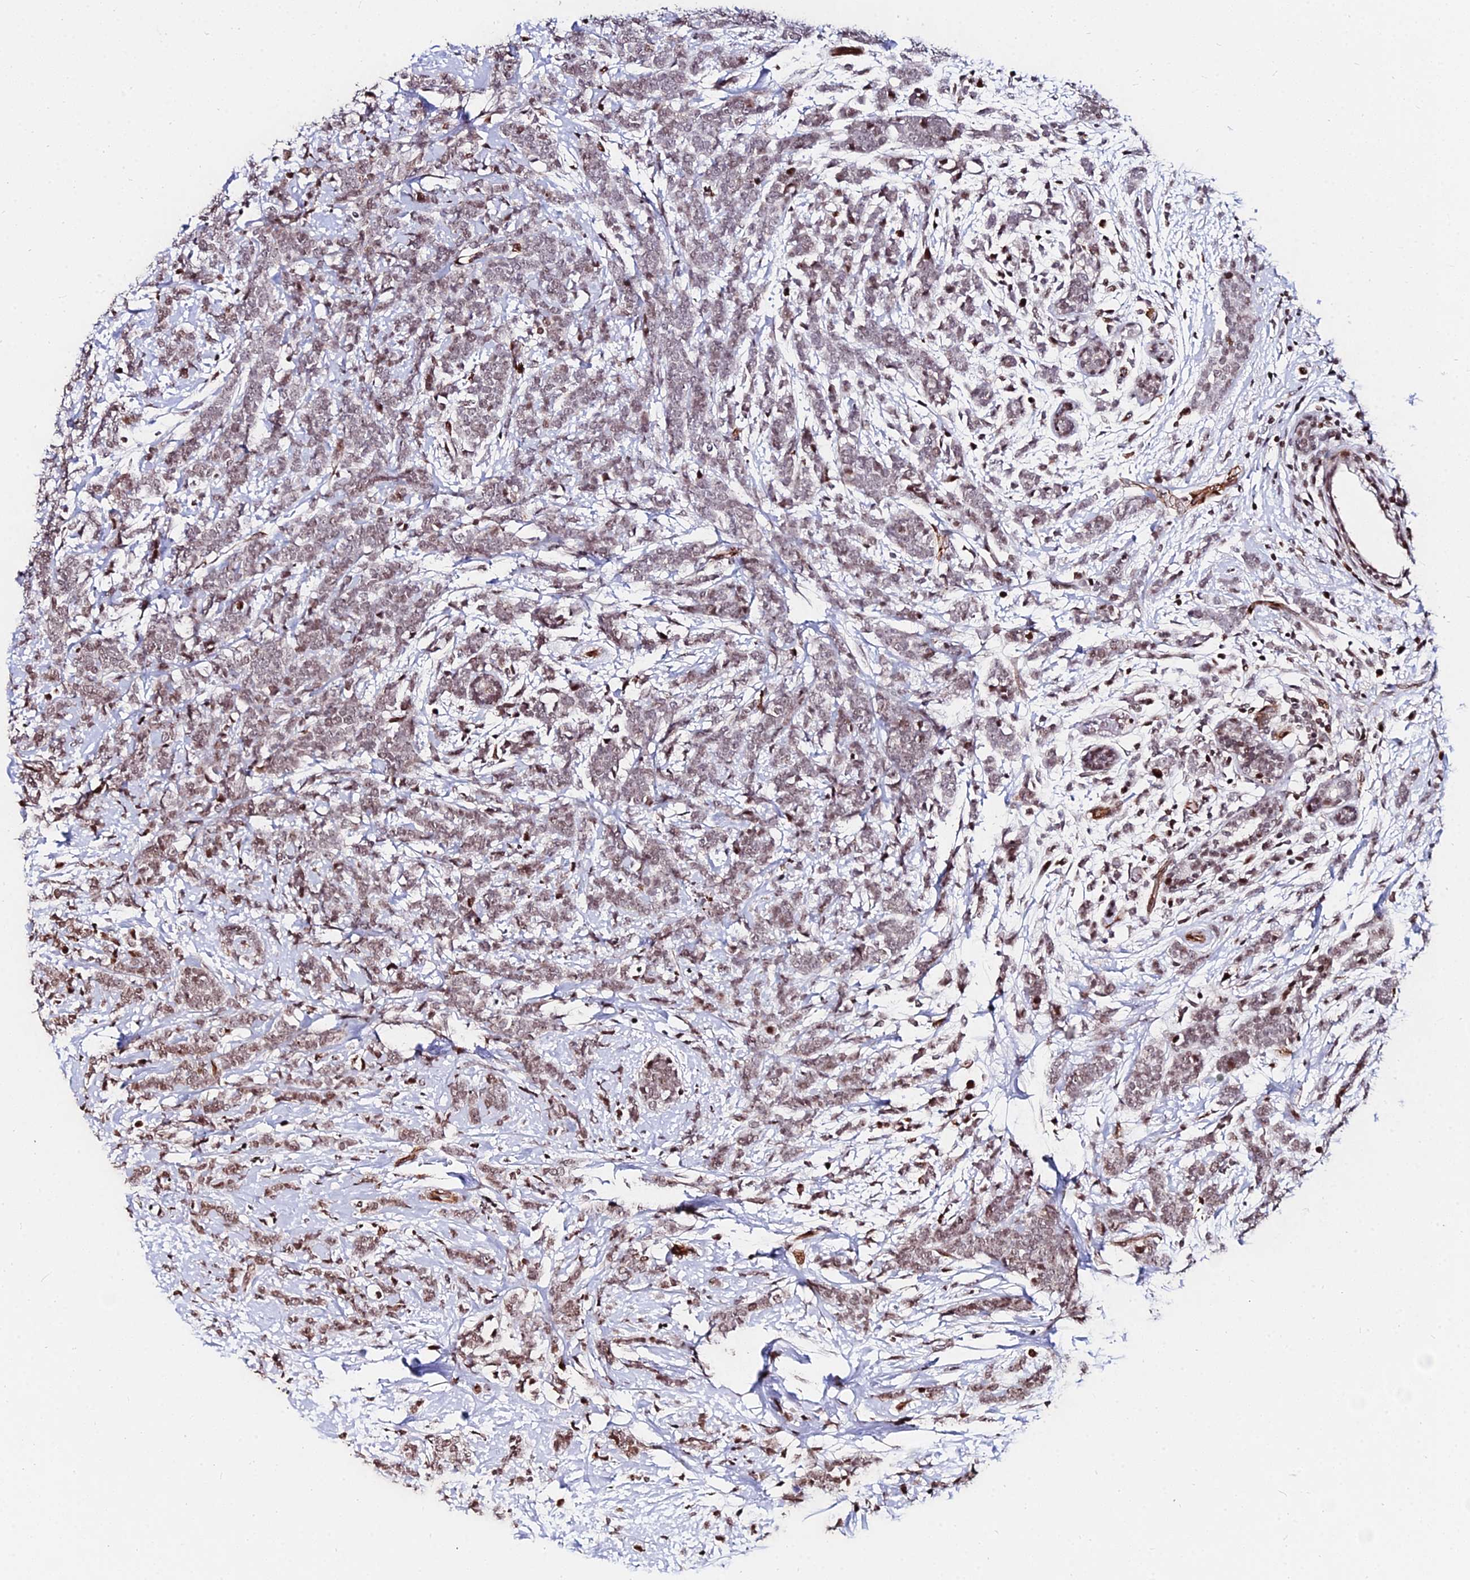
{"staining": {"intensity": "moderate", "quantity": ">75%", "location": "nuclear"}, "tissue": "breast cancer", "cell_type": "Tumor cells", "image_type": "cancer", "snomed": [{"axis": "morphology", "description": "Lobular carcinoma"}, {"axis": "topography", "description": "Breast"}], "caption": "About >75% of tumor cells in lobular carcinoma (breast) demonstrate moderate nuclear protein staining as visualized by brown immunohistochemical staining.", "gene": "NYAP2", "patient": {"sex": "female", "age": 58}}